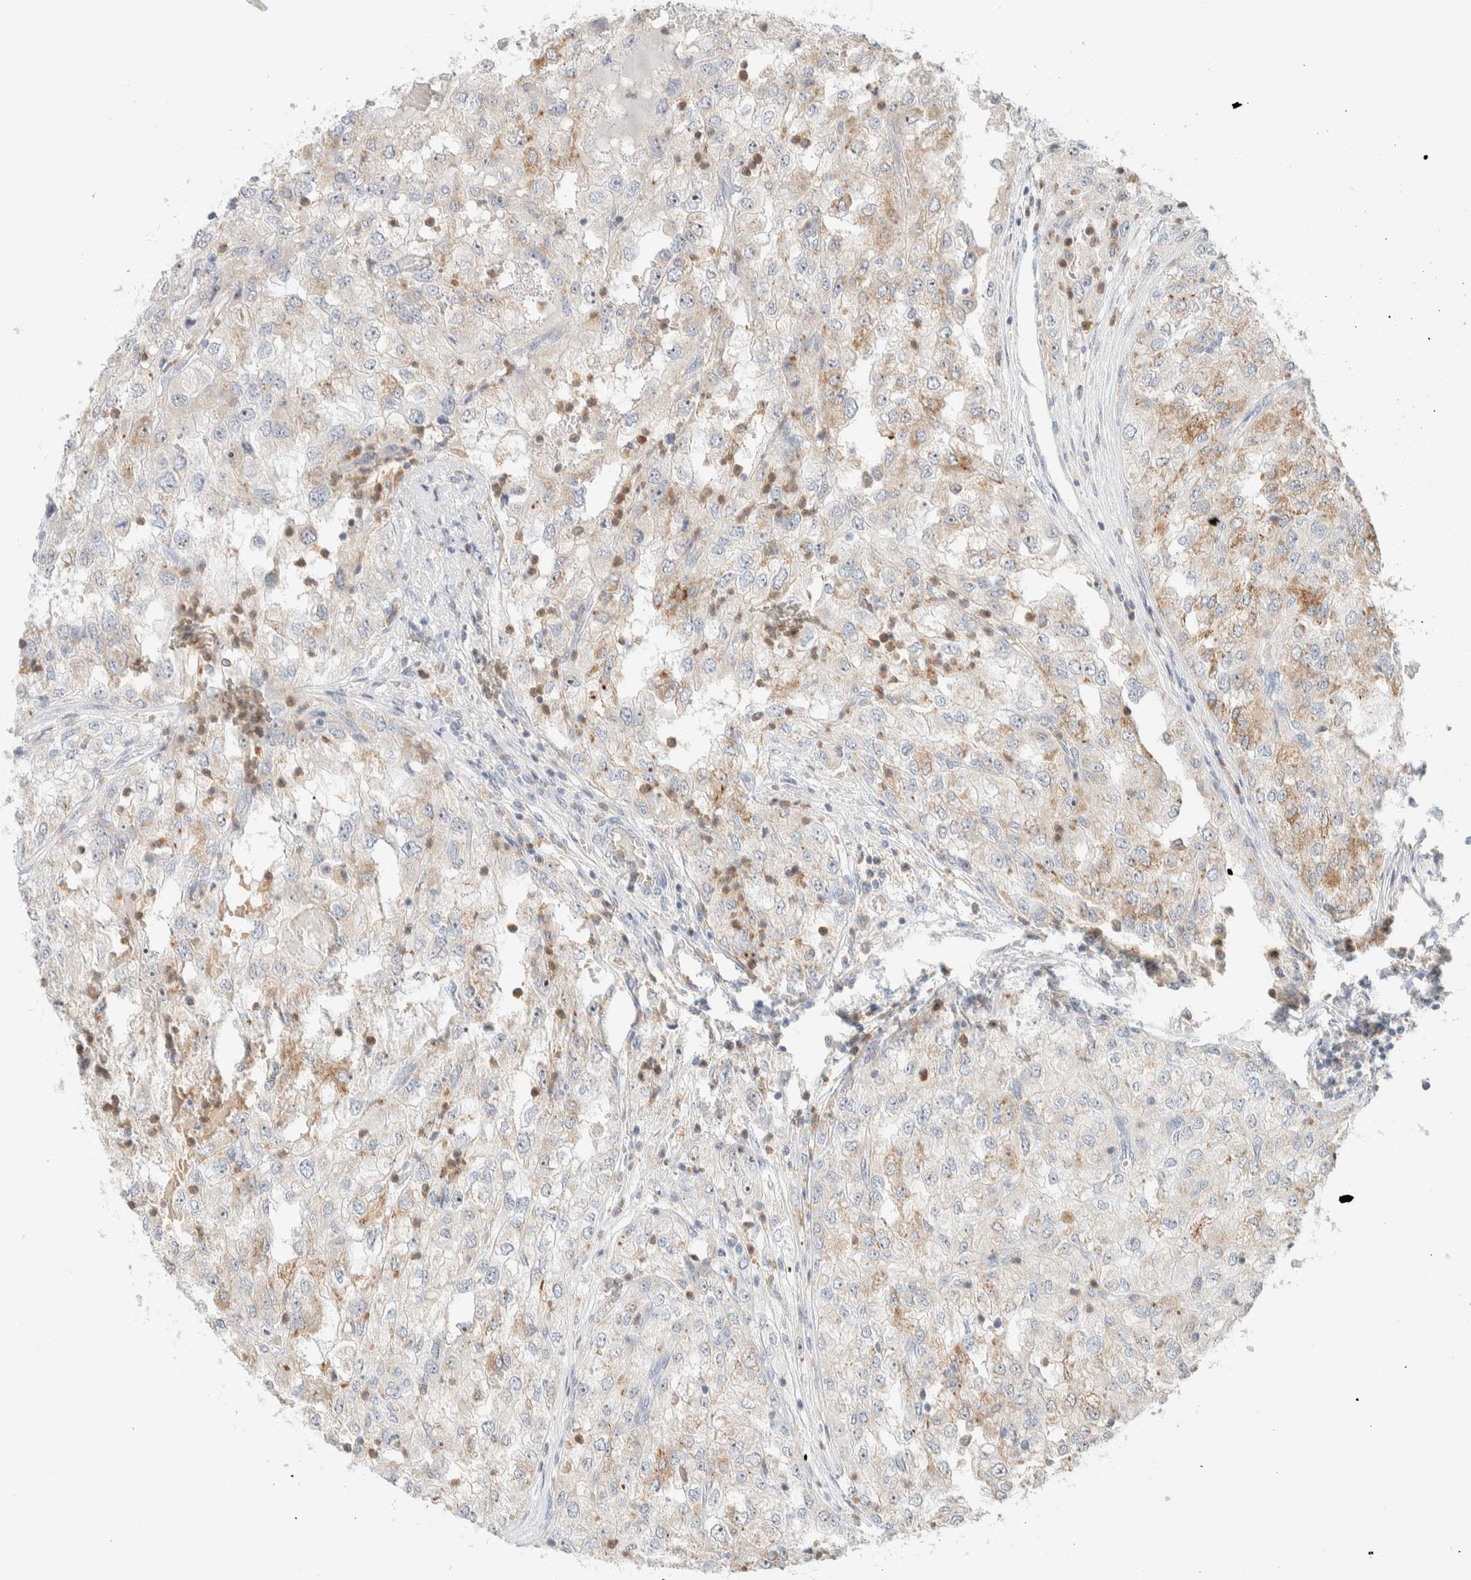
{"staining": {"intensity": "weak", "quantity": "25%-75%", "location": "cytoplasmic/membranous"}, "tissue": "renal cancer", "cell_type": "Tumor cells", "image_type": "cancer", "snomed": [{"axis": "morphology", "description": "Adenocarcinoma, NOS"}, {"axis": "topography", "description": "Kidney"}], "caption": "Human renal cancer stained with a brown dye reveals weak cytoplasmic/membranous positive expression in approximately 25%-75% of tumor cells.", "gene": "HDHD3", "patient": {"sex": "female", "age": 54}}